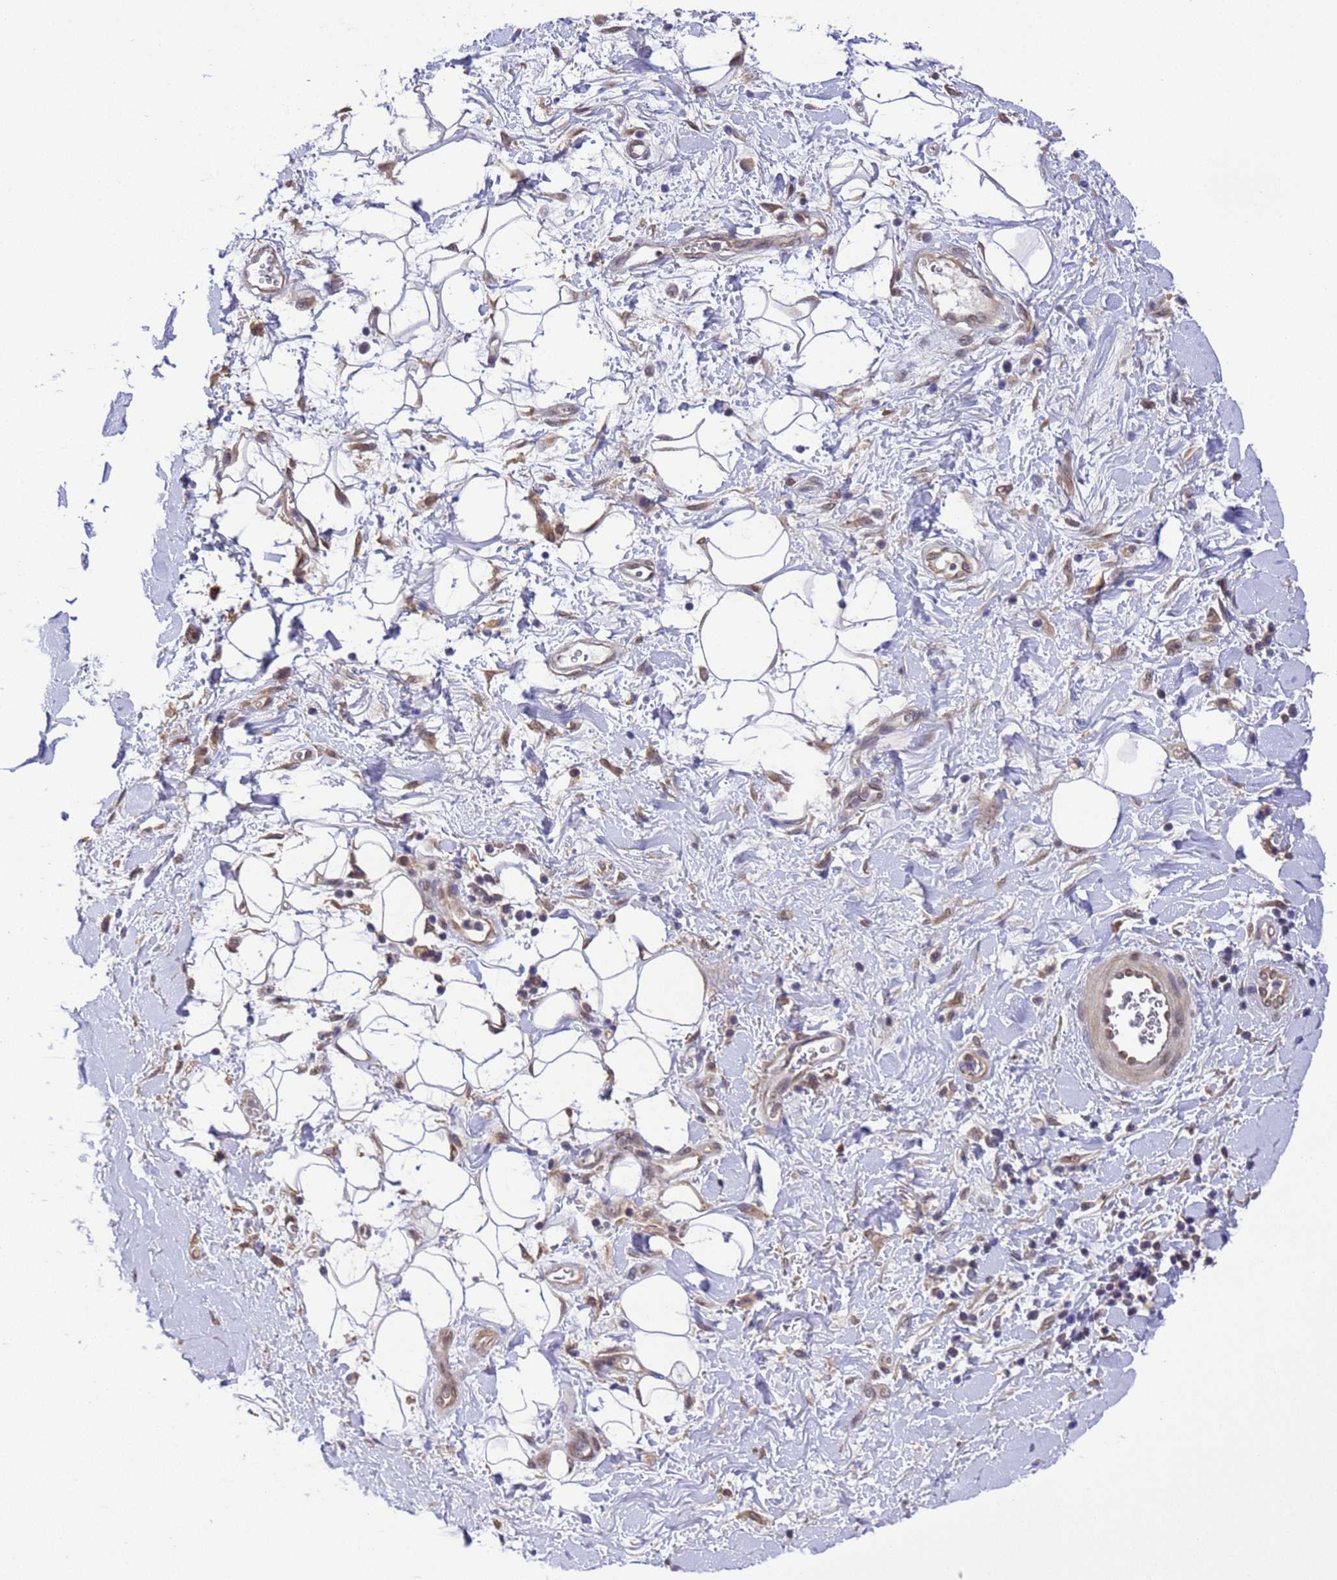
{"staining": {"intensity": "negative", "quantity": "none", "location": "none"}, "tissue": "adipose tissue", "cell_type": "Adipocytes", "image_type": "normal", "snomed": [{"axis": "morphology", "description": "Normal tissue, NOS"}, {"axis": "morphology", "description": "Adenocarcinoma, NOS"}, {"axis": "topography", "description": "Pancreas"}, {"axis": "topography", "description": "Peripheral nerve tissue"}], "caption": "Adipocytes are negative for brown protein staining in normal adipose tissue. (Brightfield microscopy of DAB (3,3'-diaminobenzidine) immunohistochemistry at high magnification).", "gene": "ZFP69B", "patient": {"sex": "male", "age": 59}}